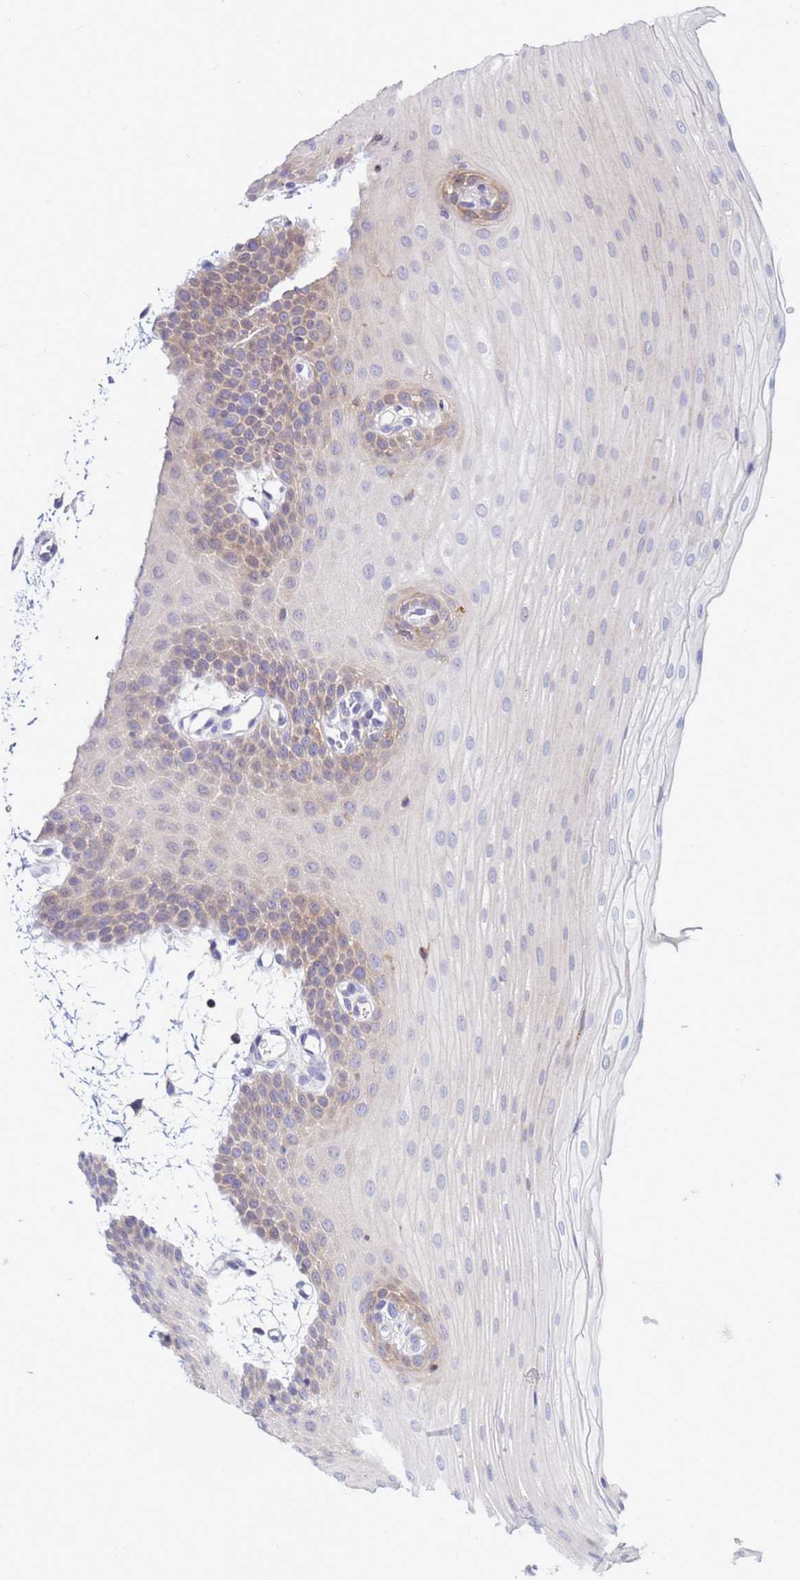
{"staining": {"intensity": "weak", "quantity": "25%-75%", "location": "cytoplasmic/membranous"}, "tissue": "oral mucosa", "cell_type": "Squamous epithelial cells", "image_type": "normal", "snomed": [{"axis": "morphology", "description": "Normal tissue, NOS"}, {"axis": "topography", "description": "Oral tissue"}], "caption": "An IHC photomicrograph of unremarkable tissue is shown. Protein staining in brown labels weak cytoplasmic/membranous positivity in oral mucosa within squamous epithelial cells. (DAB = brown stain, brightfield microscopy at high magnification).", "gene": "FHIP1A", "patient": {"sex": "male", "age": 68}}